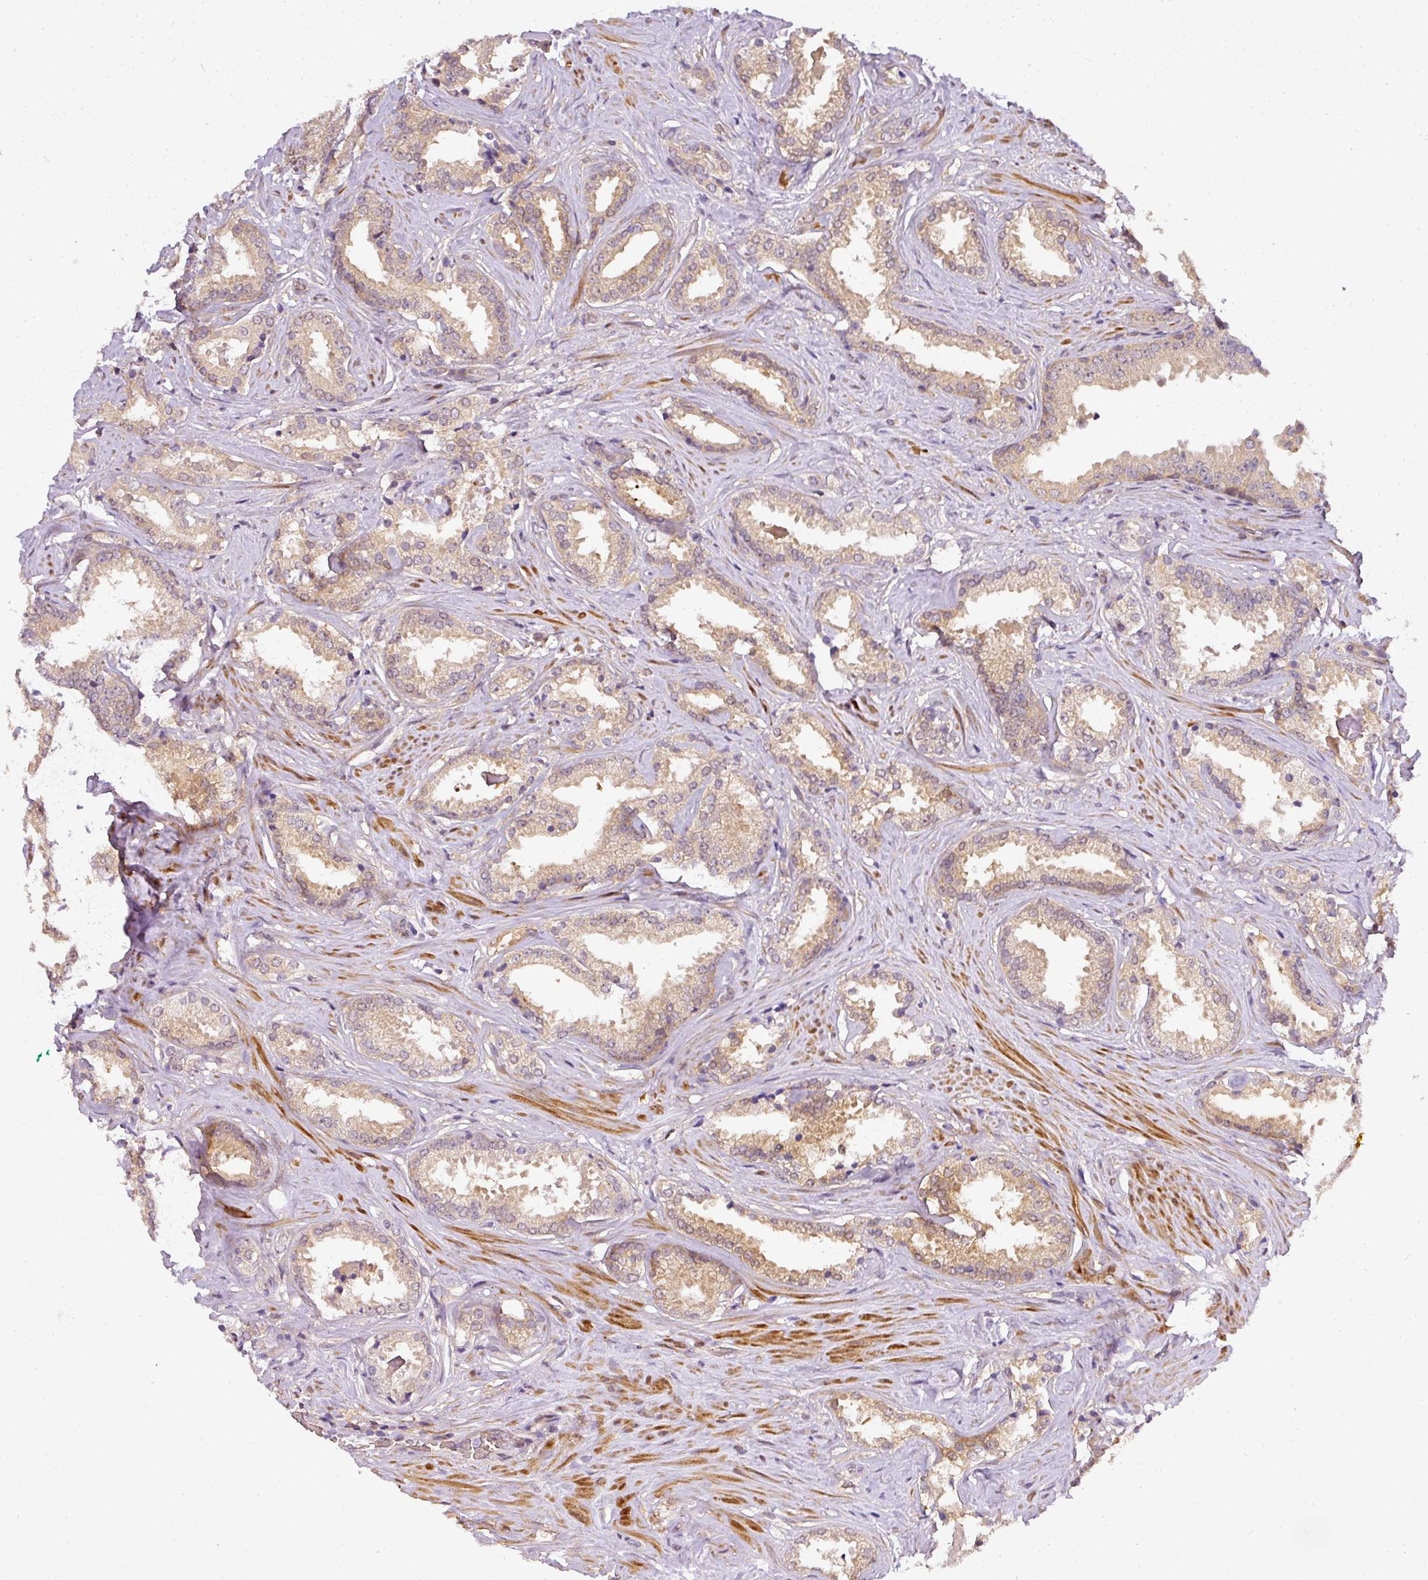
{"staining": {"intensity": "moderate", "quantity": ">75%", "location": "cytoplasmic/membranous"}, "tissue": "prostate cancer", "cell_type": "Tumor cells", "image_type": "cancer", "snomed": [{"axis": "morphology", "description": "Adenocarcinoma, Low grade"}, {"axis": "topography", "description": "Prostate"}], "caption": "Tumor cells exhibit moderate cytoplasmic/membranous staining in approximately >75% of cells in prostate cancer (low-grade adenocarcinoma).", "gene": "ADH5", "patient": {"sex": "male", "age": 61}}